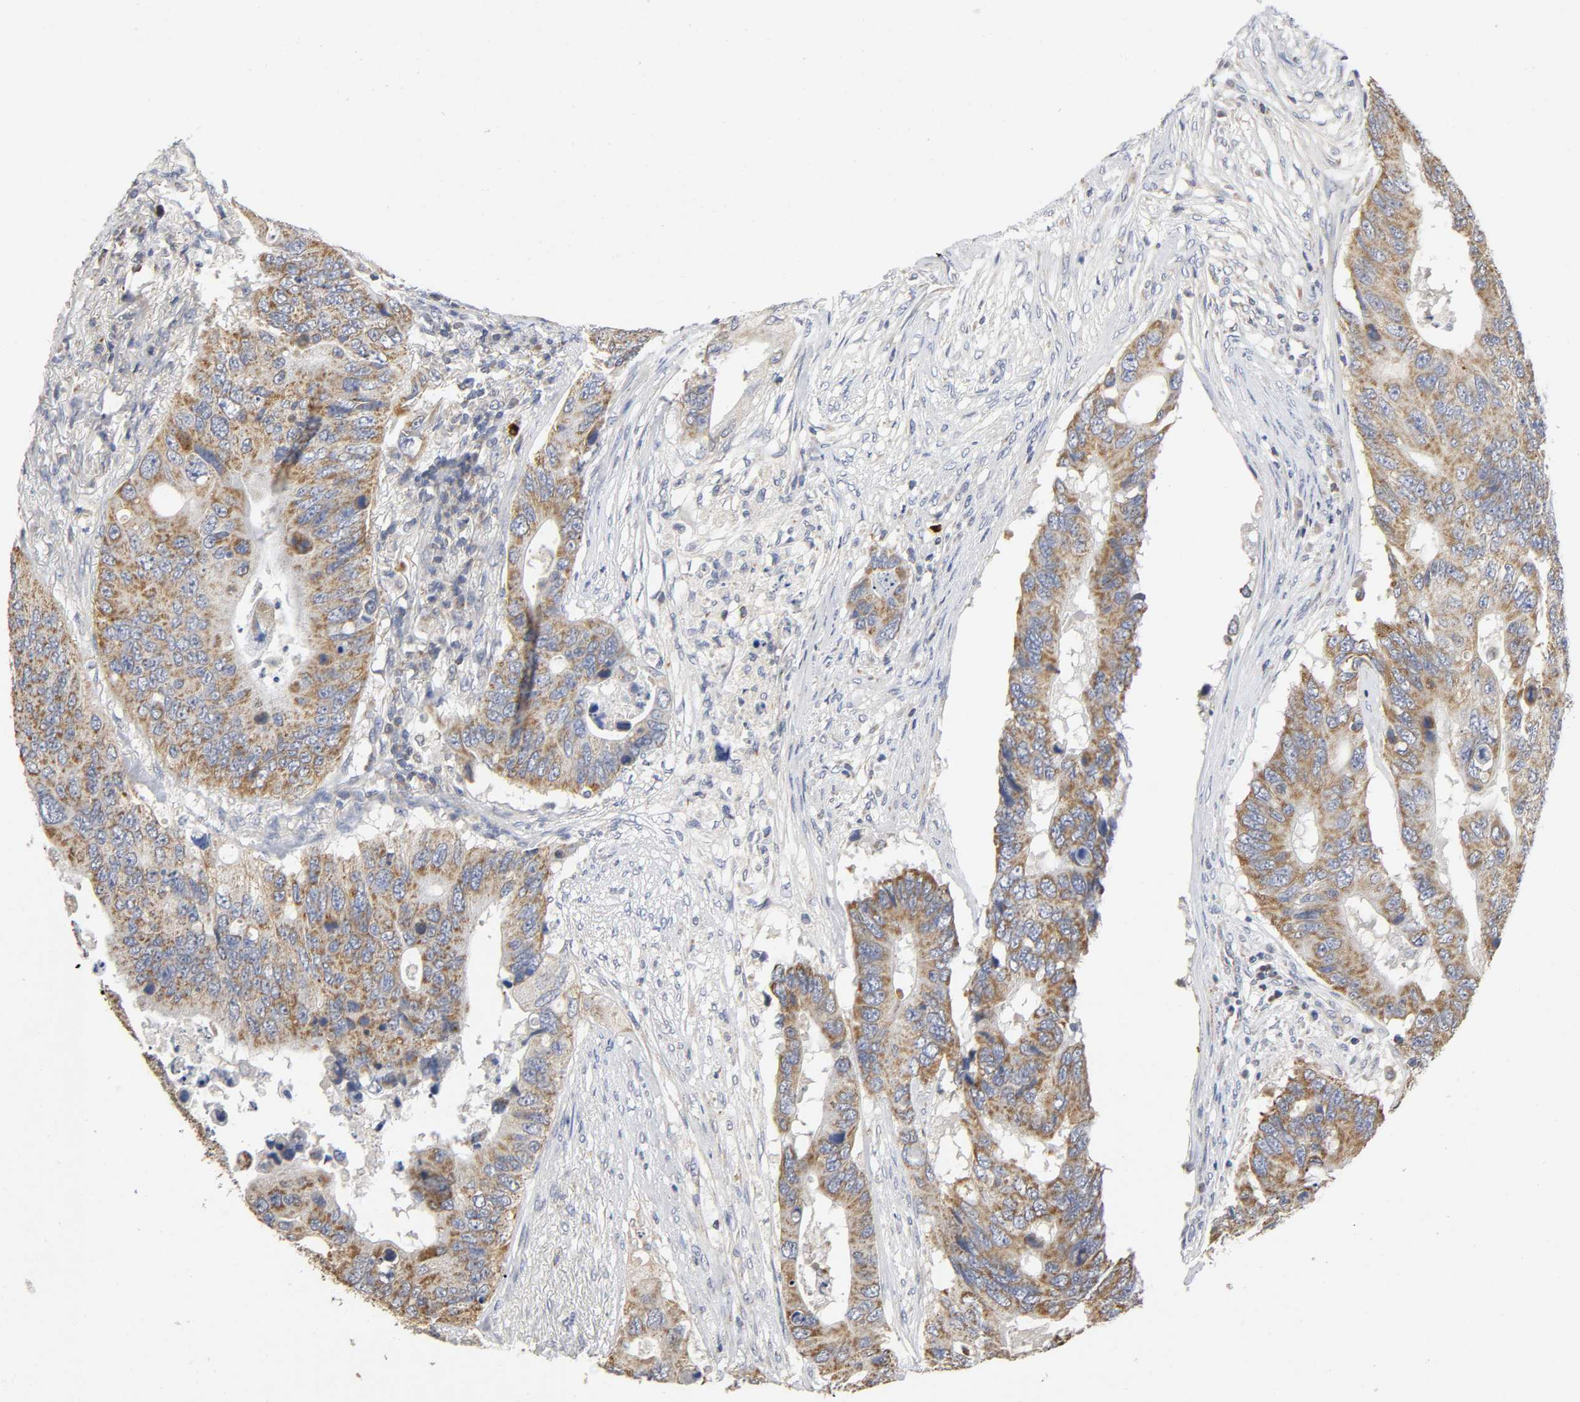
{"staining": {"intensity": "moderate", "quantity": ">75%", "location": "cytoplasmic/membranous"}, "tissue": "colorectal cancer", "cell_type": "Tumor cells", "image_type": "cancer", "snomed": [{"axis": "morphology", "description": "Adenocarcinoma, NOS"}, {"axis": "topography", "description": "Colon"}], "caption": "Moderate cytoplasmic/membranous staining is present in about >75% of tumor cells in adenocarcinoma (colorectal).", "gene": "SYT16", "patient": {"sex": "male", "age": 71}}